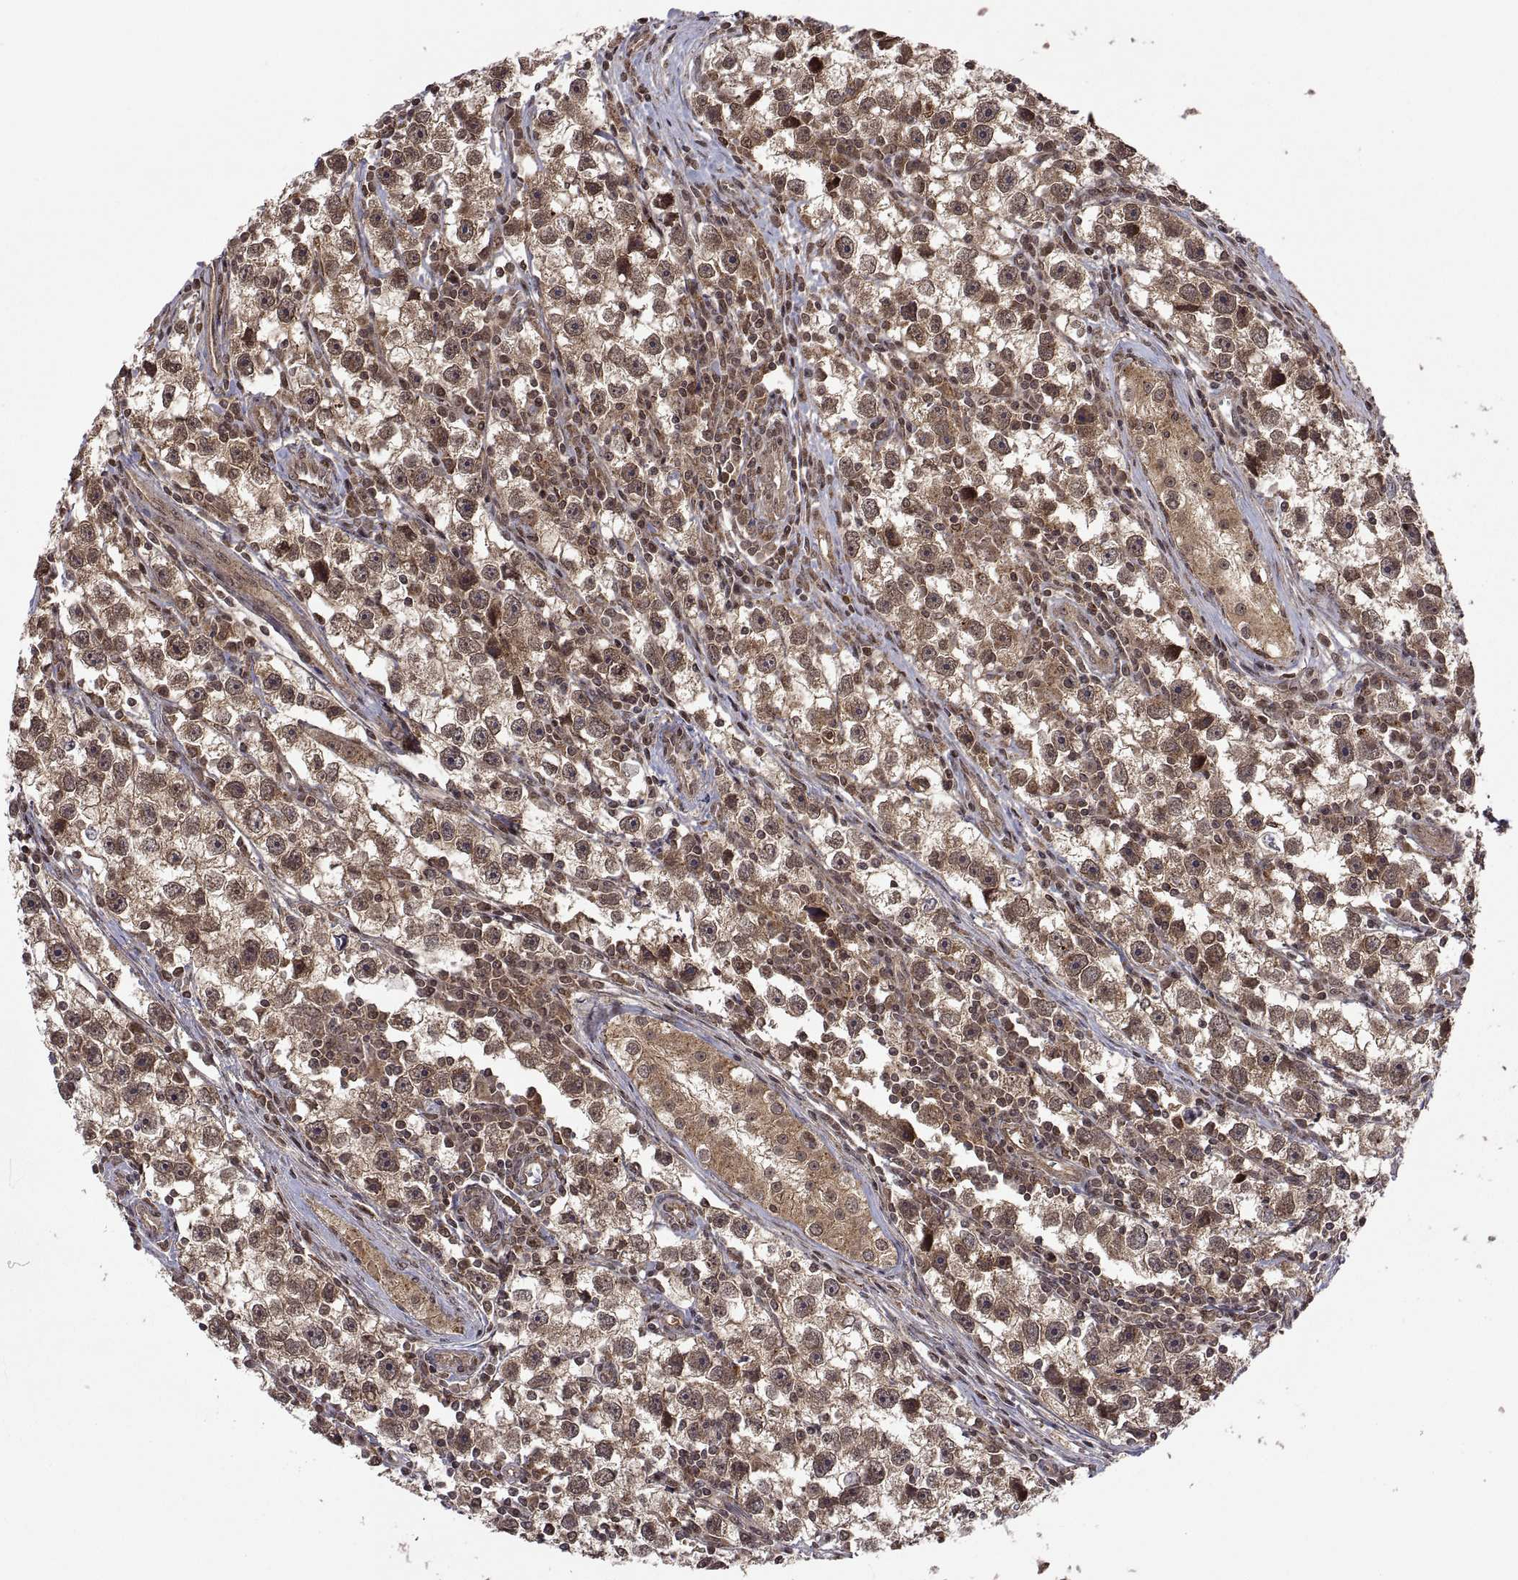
{"staining": {"intensity": "moderate", "quantity": ">75%", "location": "cytoplasmic/membranous"}, "tissue": "testis cancer", "cell_type": "Tumor cells", "image_type": "cancer", "snomed": [{"axis": "morphology", "description": "Seminoma, NOS"}, {"axis": "topography", "description": "Testis"}], "caption": "This histopathology image reveals immunohistochemistry staining of human testis seminoma, with medium moderate cytoplasmic/membranous positivity in about >75% of tumor cells.", "gene": "ZNRF2", "patient": {"sex": "male", "age": 30}}